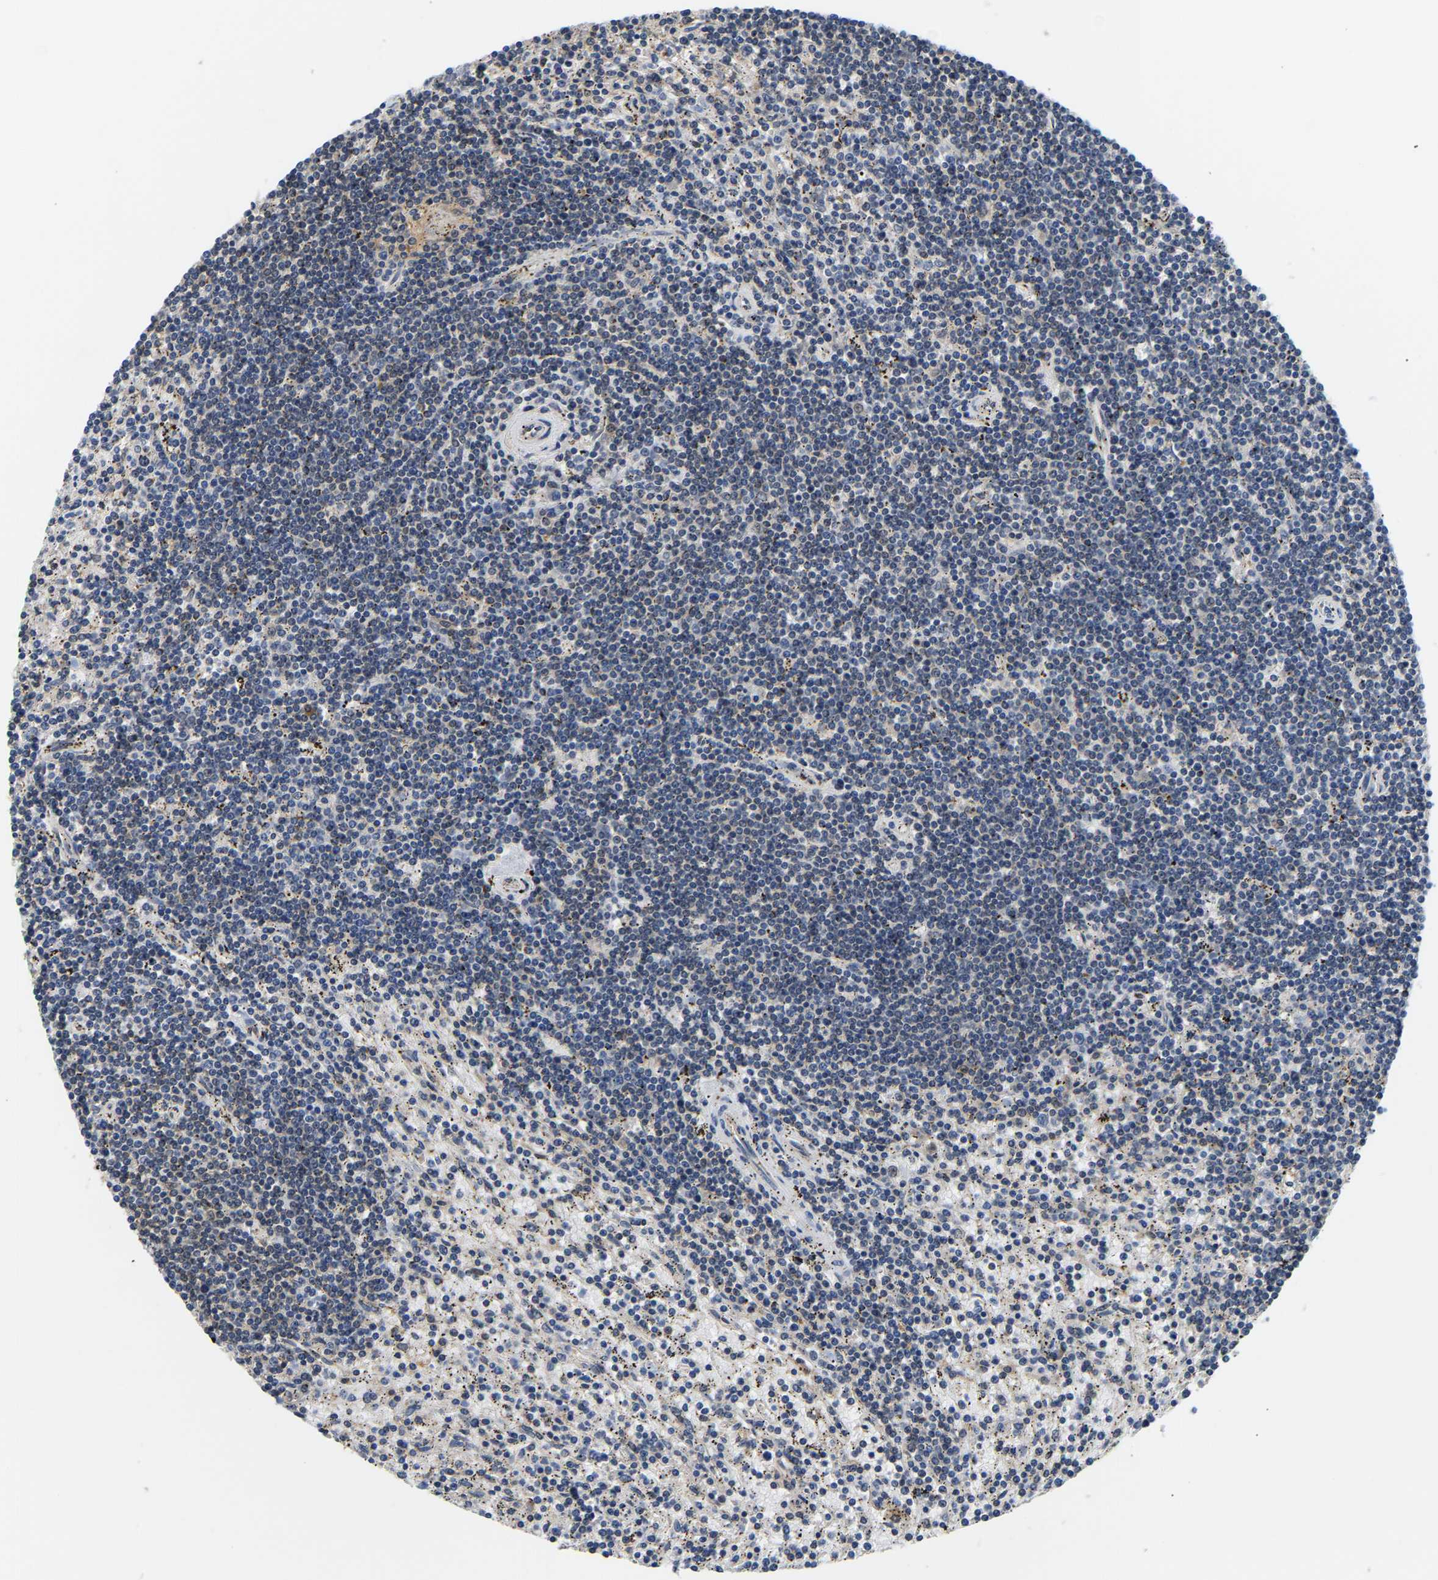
{"staining": {"intensity": "negative", "quantity": "none", "location": "none"}, "tissue": "lymphoma", "cell_type": "Tumor cells", "image_type": "cancer", "snomed": [{"axis": "morphology", "description": "Malignant lymphoma, non-Hodgkin's type, Low grade"}, {"axis": "topography", "description": "Spleen"}], "caption": "Malignant lymphoma, non-Hodgkin's type (low-grade) was stained to show a protein in brown. There is no significant positivity in tumor cells.", "gene": "ARHGEF12", "patient": {"sex": "male", "age": 76}}